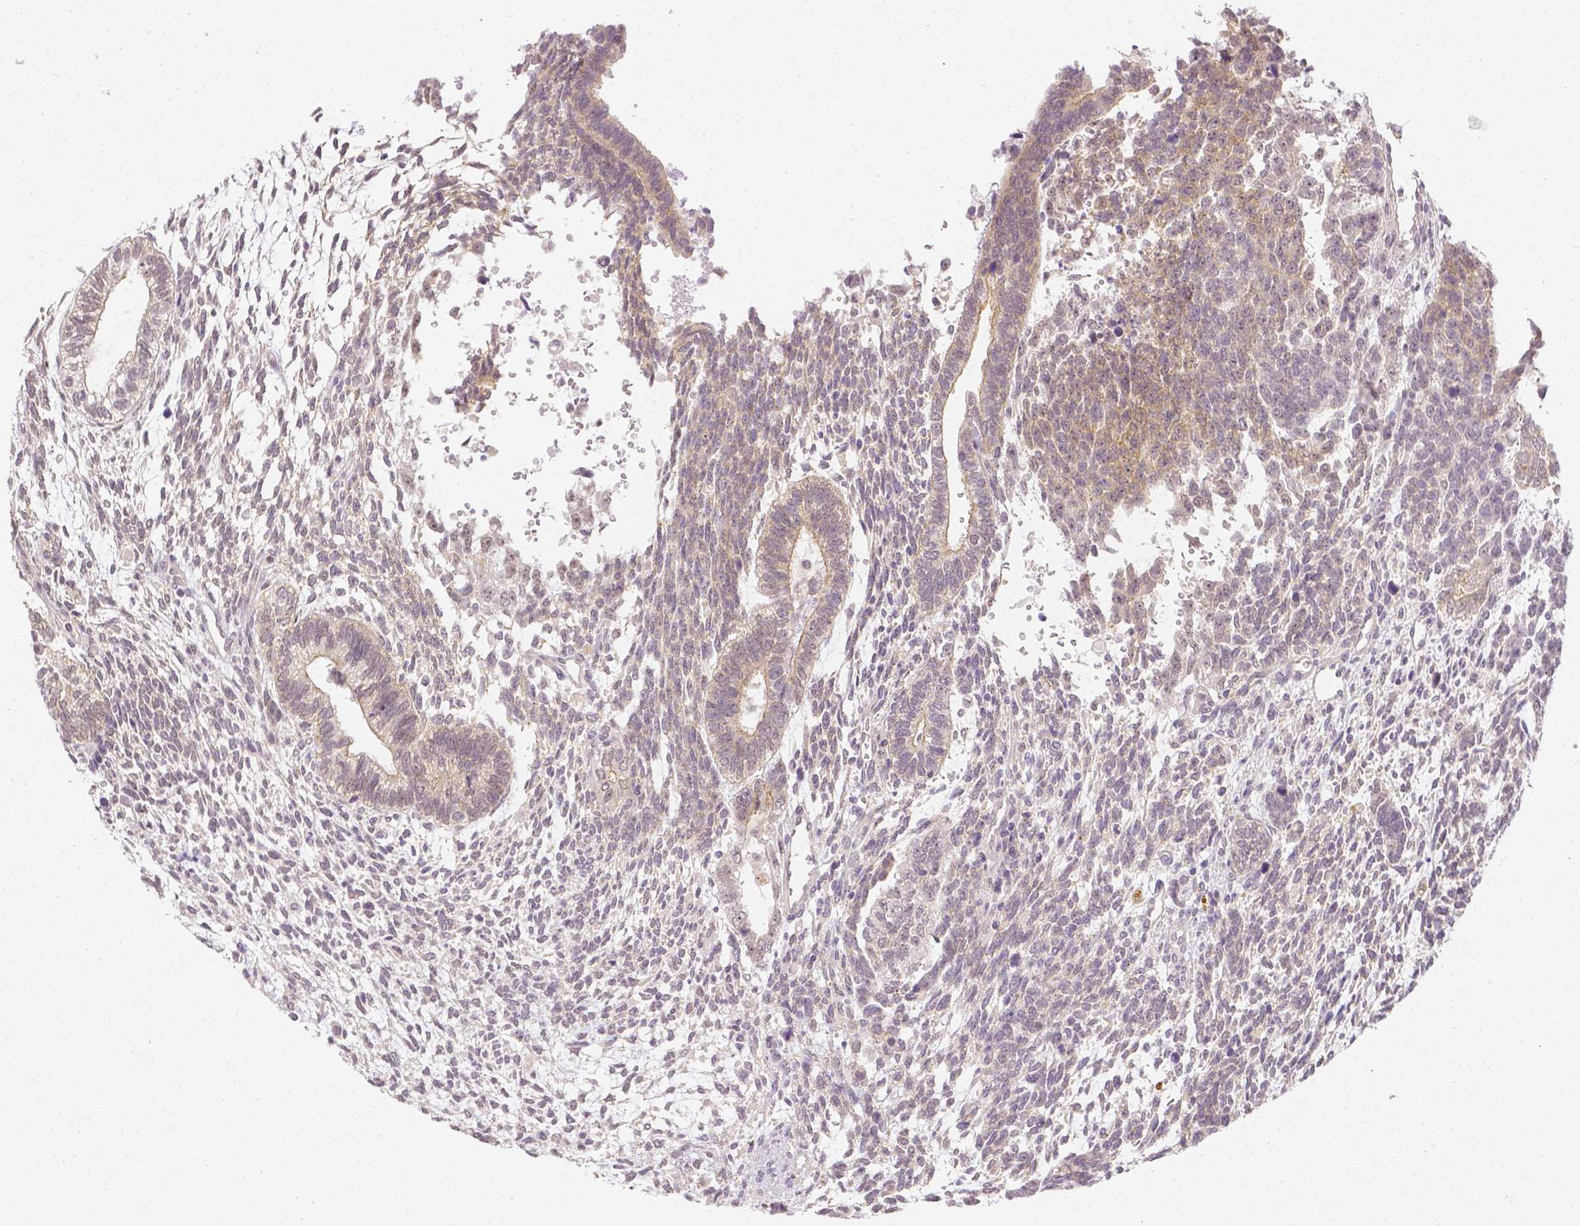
{"staining": {"intensity": "weak", "quantity": "<25%", "location": "cytoplasmic/membranous,nuclear"}, "tissue": "testis cancer", "cell_type": "Tumor cells", "image_type": "cancer", "snomed": [{"axis": "morphology", "description": "Carcinoma, Embryonal, NOS"}, {"axis": "topography", "description": "Testis"}], "caption": "Photomicrograph shows no protein staining in tumor cells of embryonal carcinoma (testis) tissue.", "gene": "ZNF280B", "patient": {"sex": "male", "age": 23}}